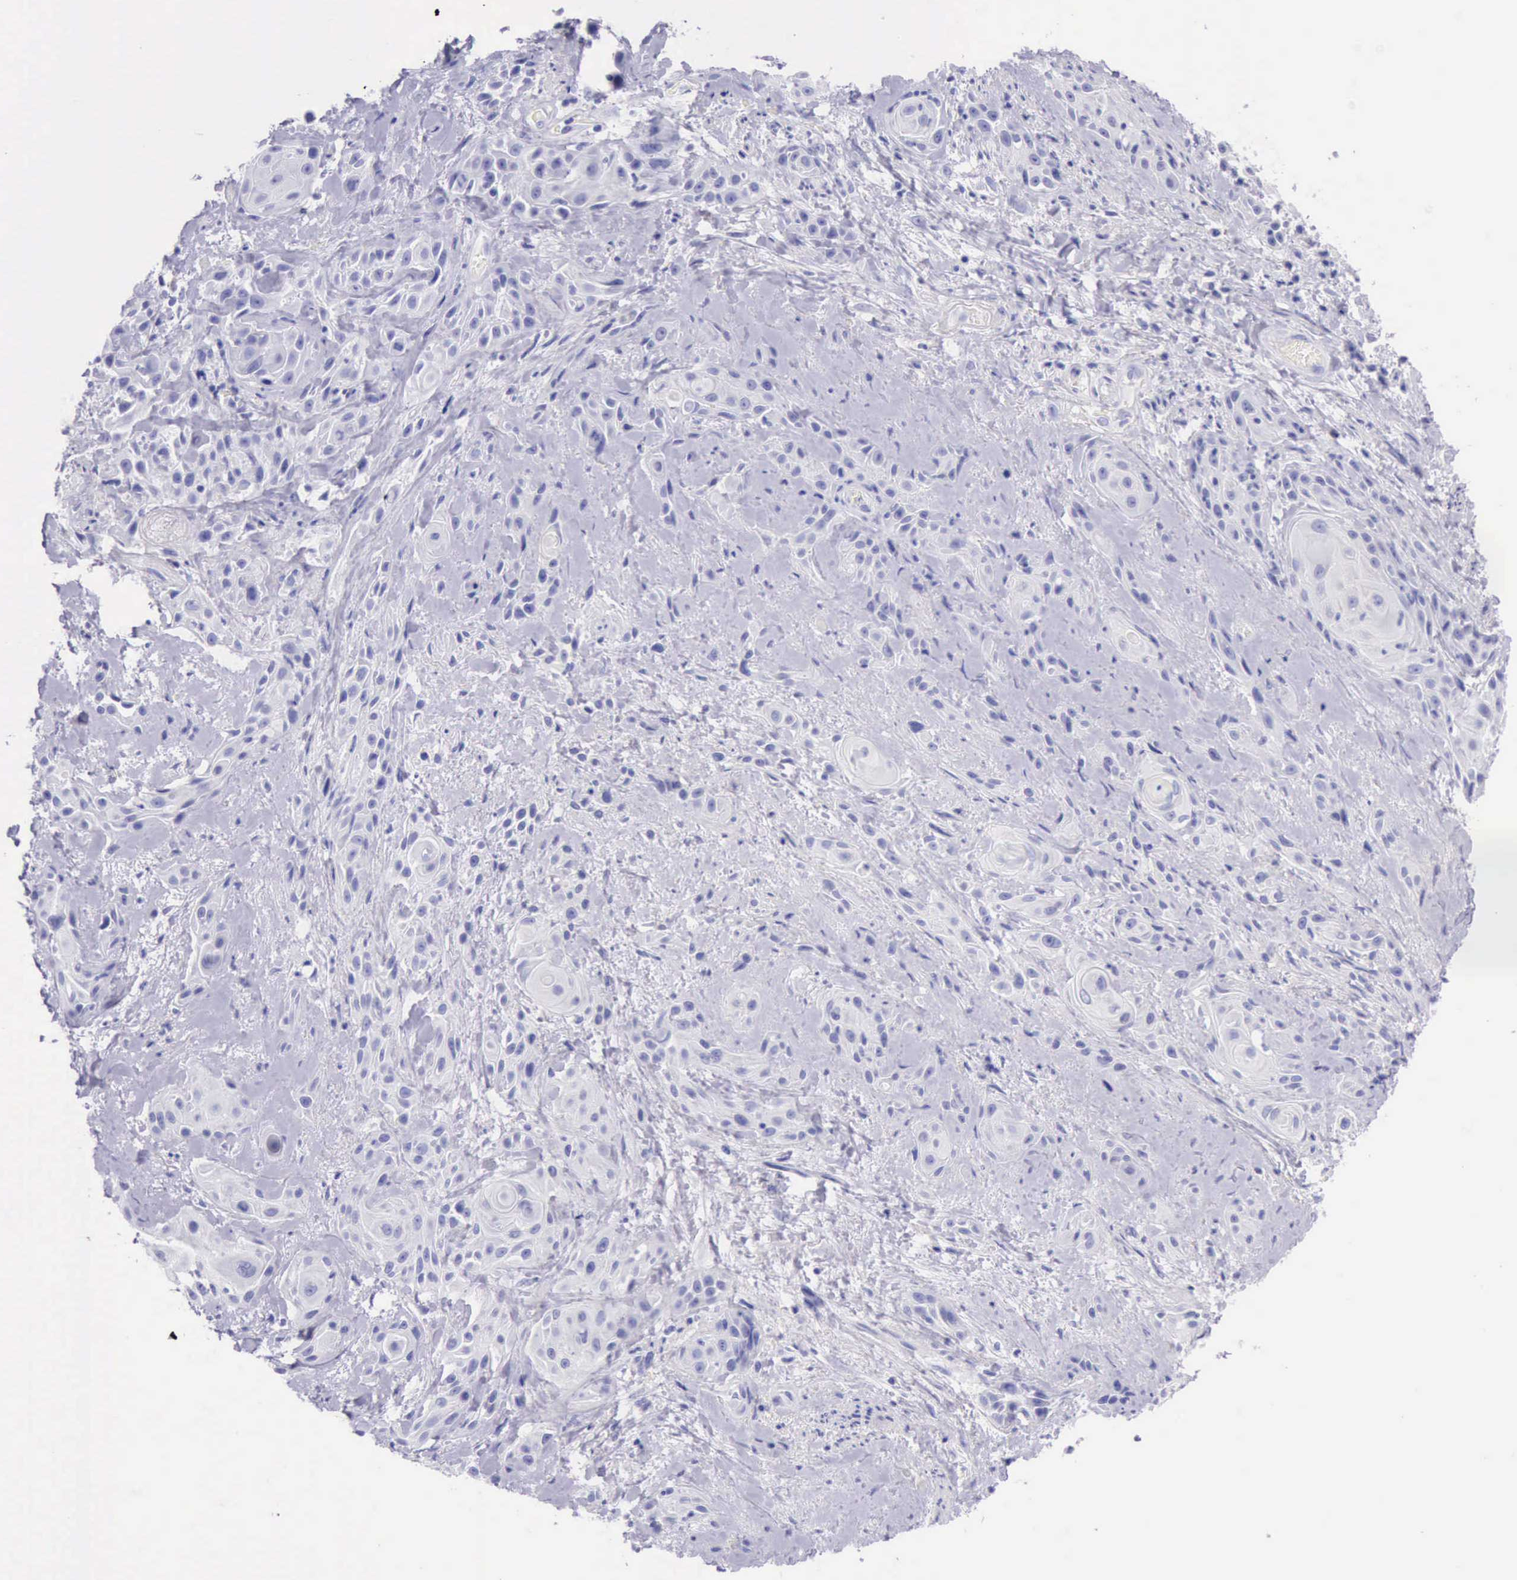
{"staining": {"intensity": "negative", "quantity": "none", "location": "none"}, "tissue": "skin cancer", "cell_type": "Tumor cells", "image_type": "cancer", "snomed": [{"axis": "morphology", "description": "Squamous cell carcinoma, NOS"}, {"axis": "topography", "description": "Skin"}, {"axis": "topography", "description": "Anal"}], "caption": "This is an IHC photomicrograph of human skin cancer. There is no staining in tumor cells.", "gene": "KRT8", "patient": {"sex": "male", "age": 64}}